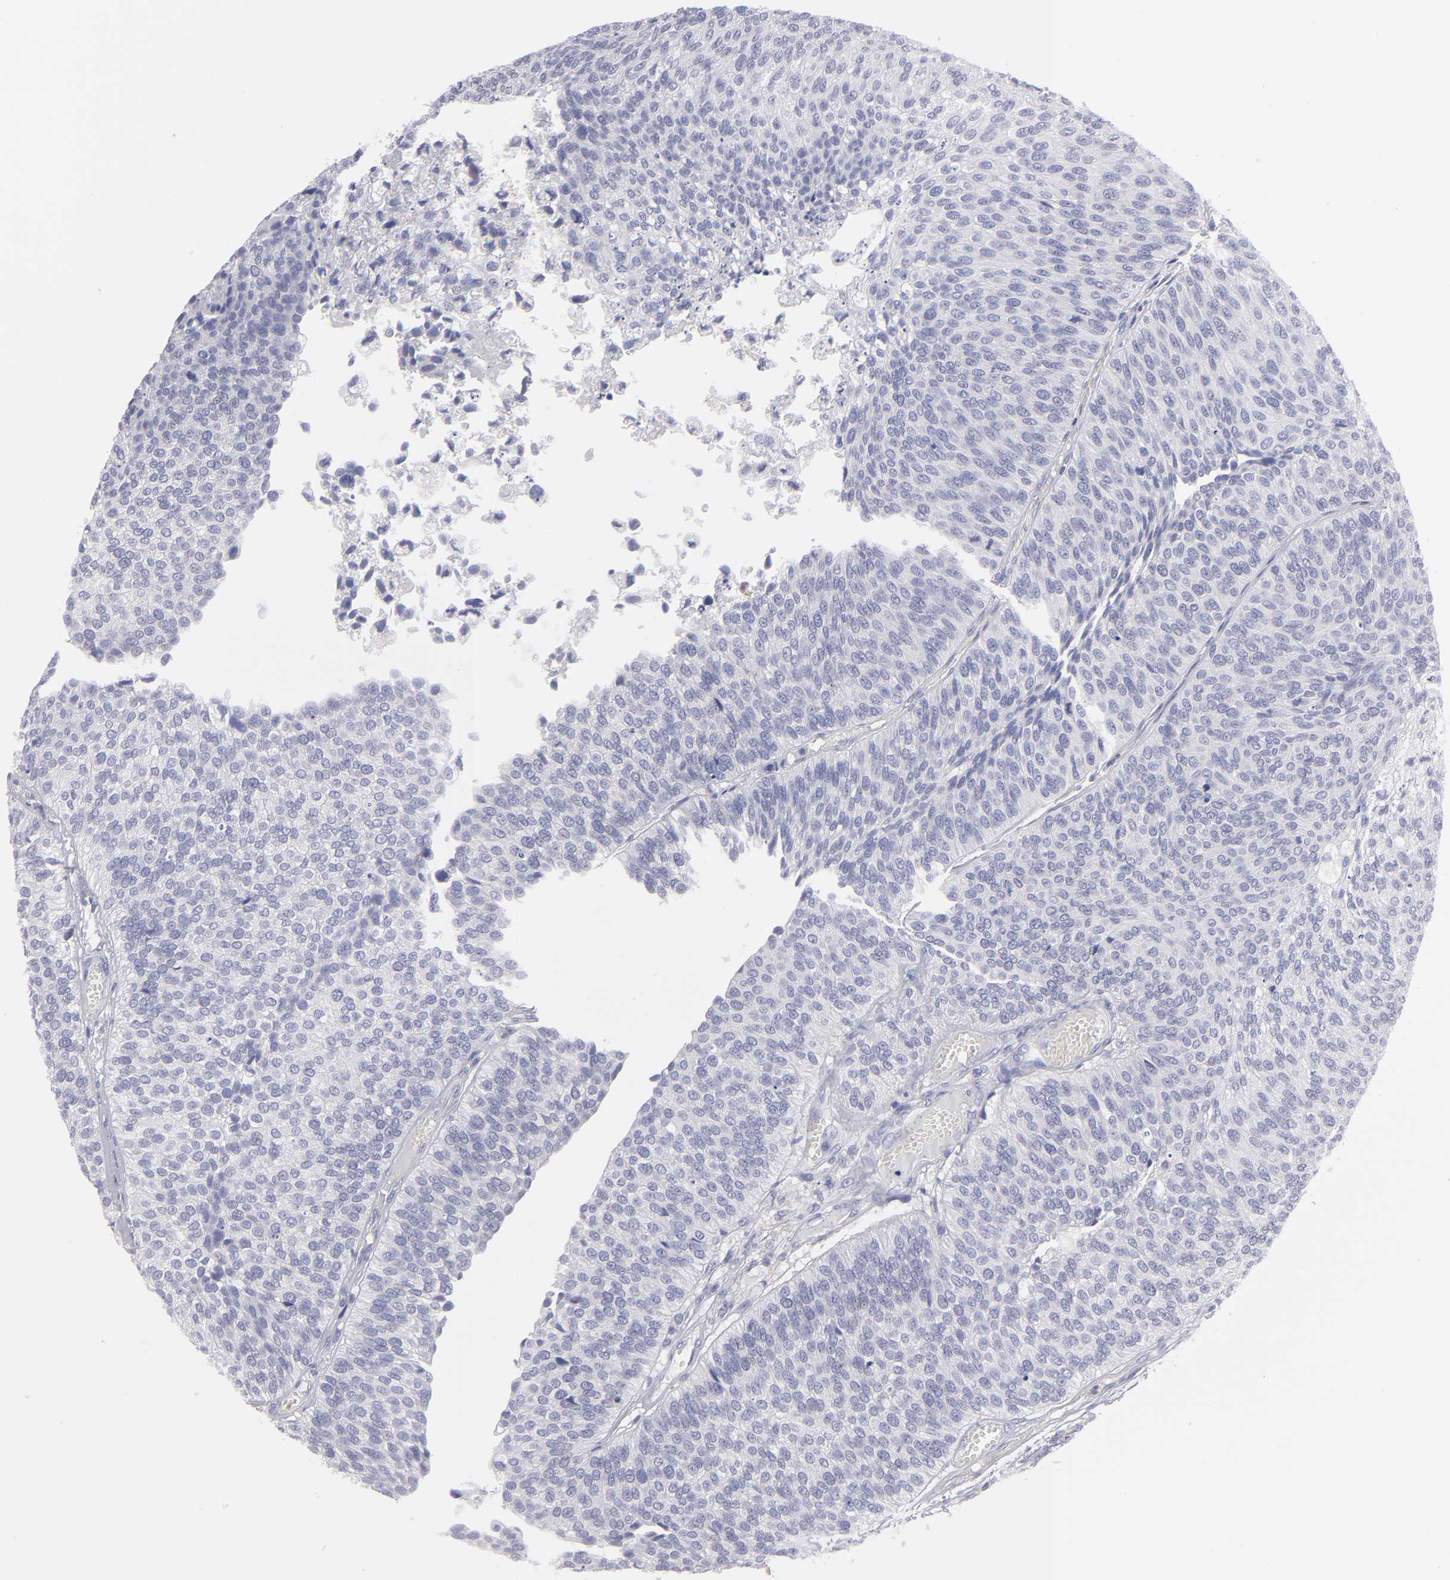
{"staining": {"intensity": "negative", "quantity": "none", "location": "none"}, "tissue": "urothelial cancer", "cell_type": "Tumor cells", "image_type": "cancer", "snomed": [{"axis": "morphology", "description": "Urothelial carcinoma, Low grade"}, {"axis": "topography", "description": "Urinary bladder"}], "caption": "Immunohistochemistry (IHC) of human urothelial cancer reveals no staining in tumor cells. The staining is performed using DAB brown chromogen with nuclei counter-stained in using hematoxylin.", "gene": "ABCB1", "patient": {"sex": "male", "age": 84}}